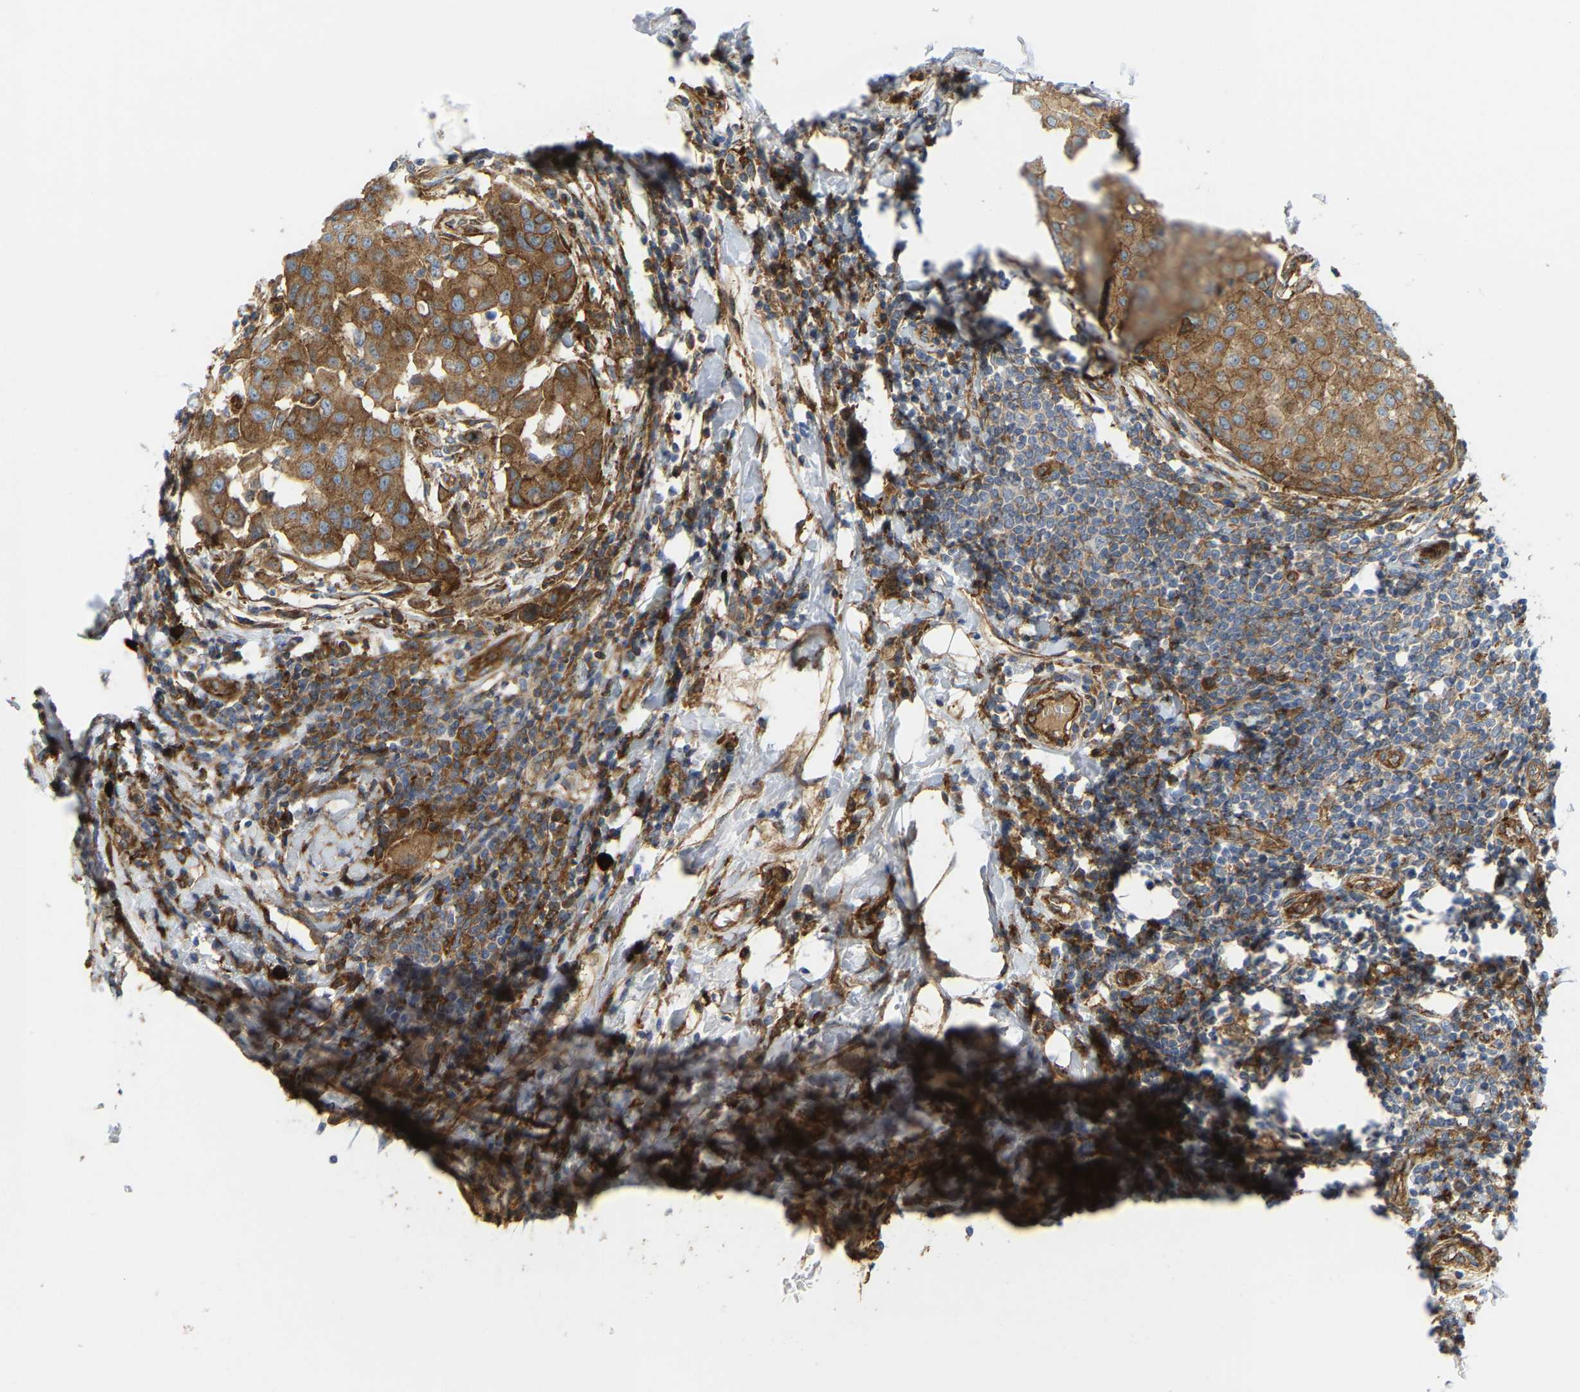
{"staining": {"intensity": "strong", "quantity": ">75%", "location": "cytoplasmic/membranous"}, "tissue": "breast cancer", "cell_type": "Tumor cells", "image_type": "cancer", "snomed": [{"axis": "morphology", "description": "Duct carcinoma"}, {"axis": "topography", "description": "Breast"}], "caption": "Intraductal carcinoma (breast) stained with DAB (3,3'-diaminobenzidine) immunohistochemistry exhibits high levels of strong cytoplasmic/membranous positivity in approximately >75% of tumor cells. (IHC, brightfield microscopy, high magnification).", "gene": "PICALM", "patient": {"sex": "female", "age": 27}}